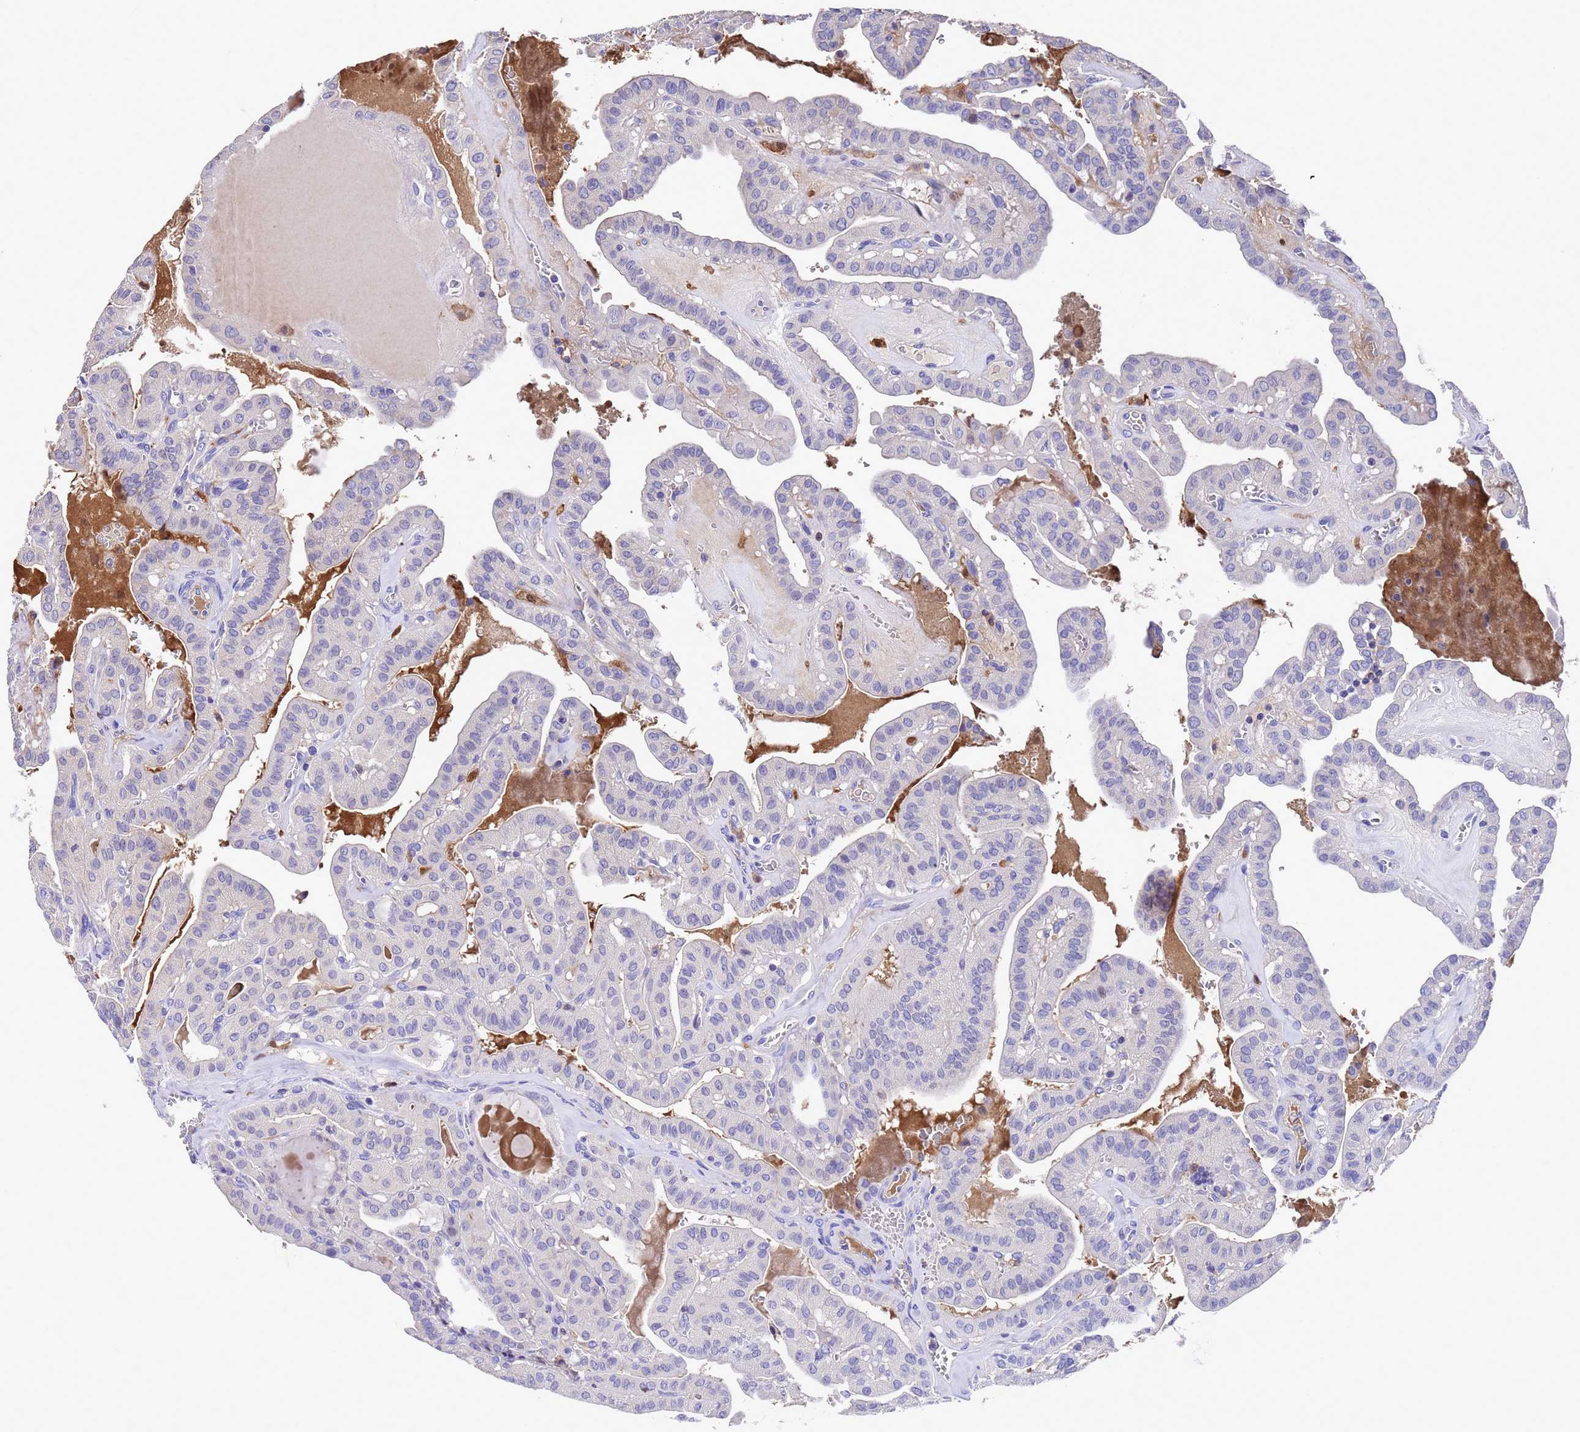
{"staining": {"intensity": "negative", "quantity": "none", "location": "none"}, "tissue": "thyroid cancer", "cell_type": "Tumor cells", "image_type": "cancer", "snomed": [{"axis": "morphology", "description": "Papillary adenocarcinoma, NOS"}, {"axis": "topography", "description": "Thyroid gland"}], "caption": "Human thyroid papillary adenocarcinoma stained for a protein using immunohistochemistry (IHC) shows no positivity in tumor cells.", "gene": "ELP6", "patient": {"sex": "male", "age": 52}}